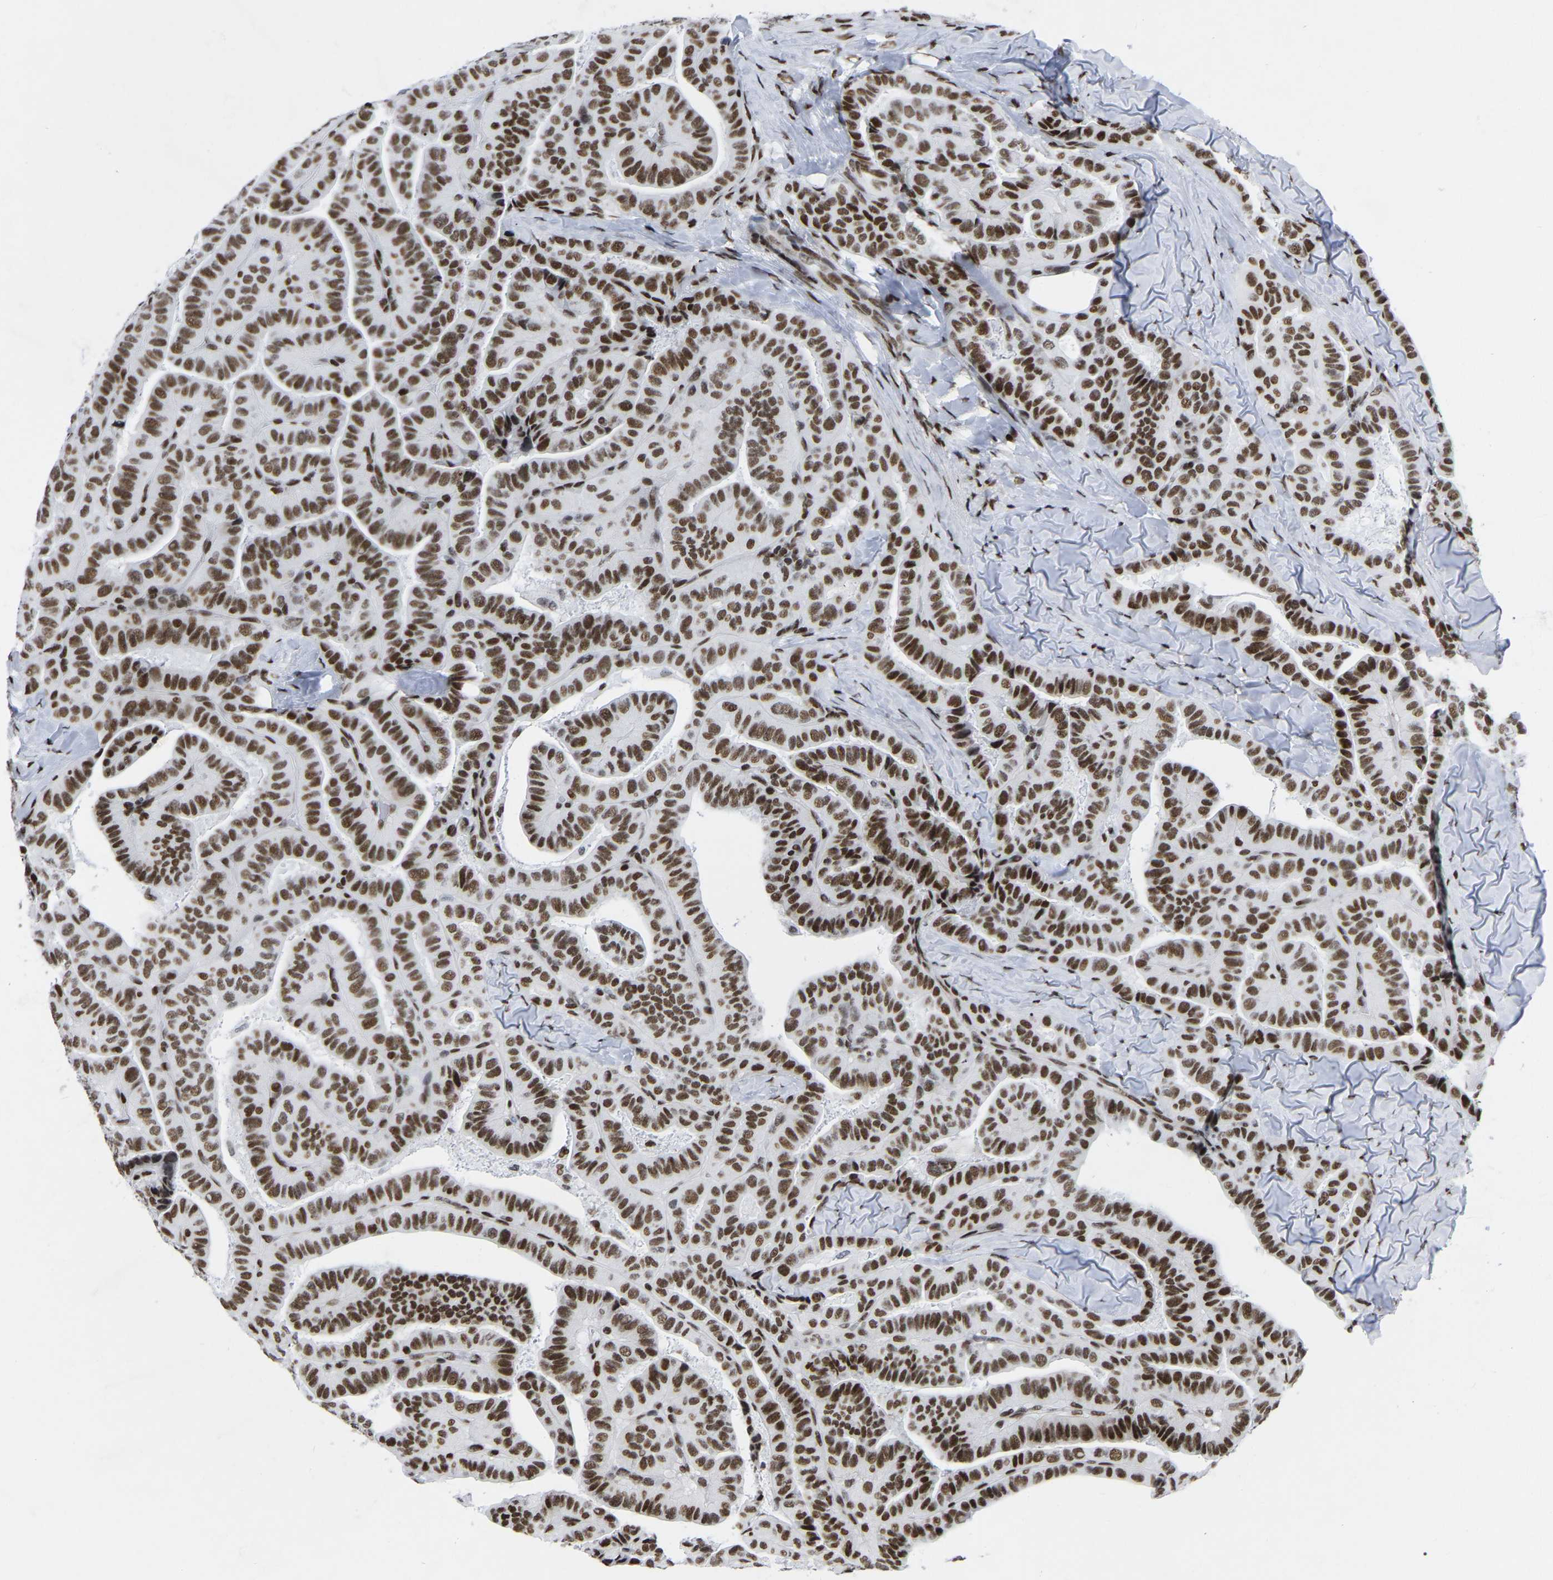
{"staining": {"intensity": "moderate", "quantity": ">75%", "location": "nuclear"}, "tissue": "thyroid cancer", "cell_type": "Tumor cells", "image_type": "cancer", "snomed": [{"axis": "morphology", "description": "Papillary adenocarcinoma, NOS"}, {"axis": "topography", "description": "Thyroid gland"}], "caption": "IHC of thyroid cancer (papillary adenocarcinoma) displays medium levels of moderate nuclear staining in approximately >75% of tumor cells.", "gene": "PRCC", "patient": {"sex": "male", "age": 77}}